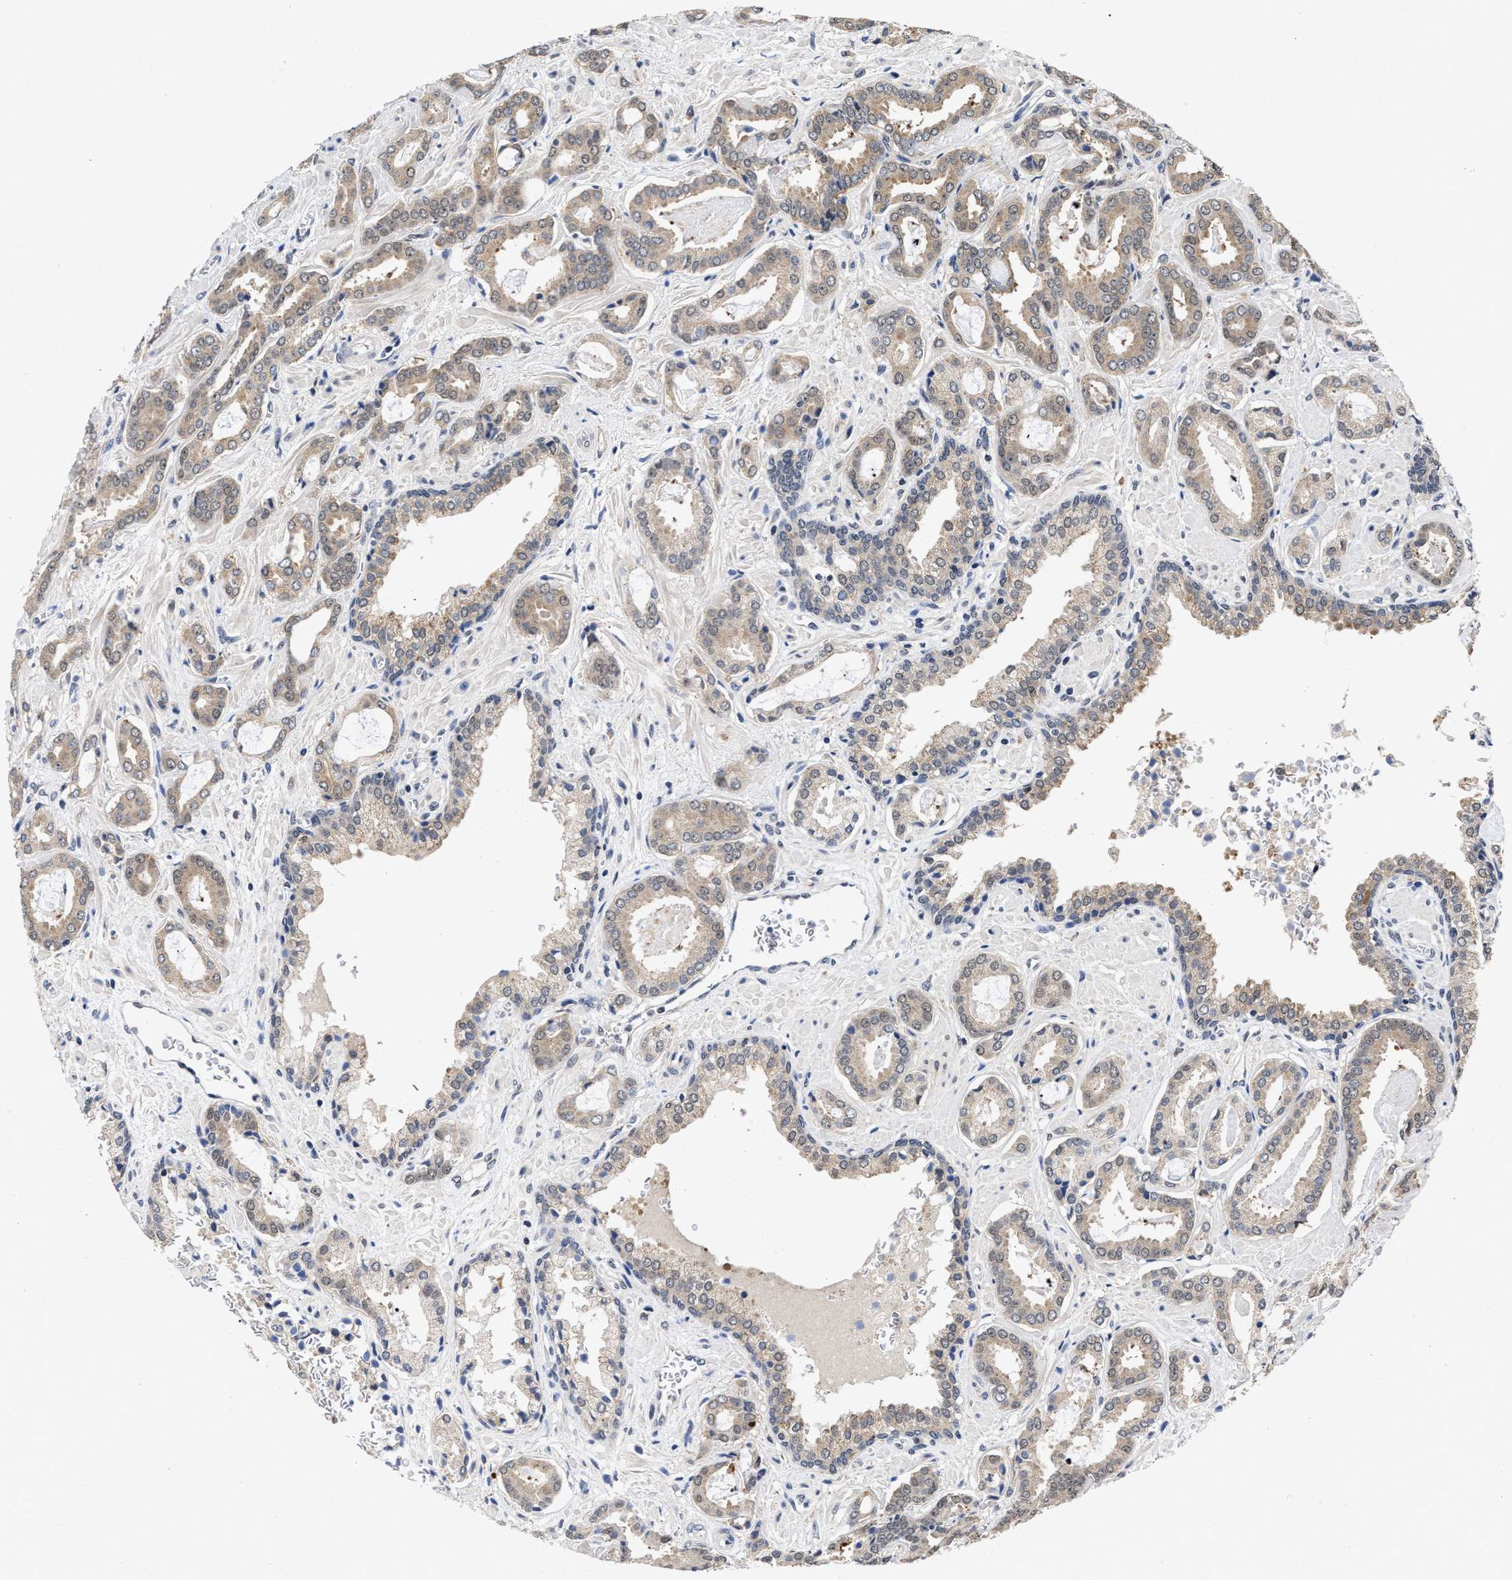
{"staining": {"intensity": "weak", "quantity": "25%-75%", "location": "cytoplasmic/membranous"}, "tissue": "prostate cancer", "cell_type": "Tumor cells", "image_type": "cancer", "snomed": [{"axis": "morphology", "description": "Adenocarcinoma, Low grade"}, {"axis": "topography", "description": "Prostate"}], "caption": "Brown immunohistochemical staining in low-grade adenocarcinoma (prostate) demonstrates weak cytoplasmic/membranous positivity in about 25%-75% of tumor cells.", "gene": "CLIP2", "patient": {"sex": "male", "age": 53}}